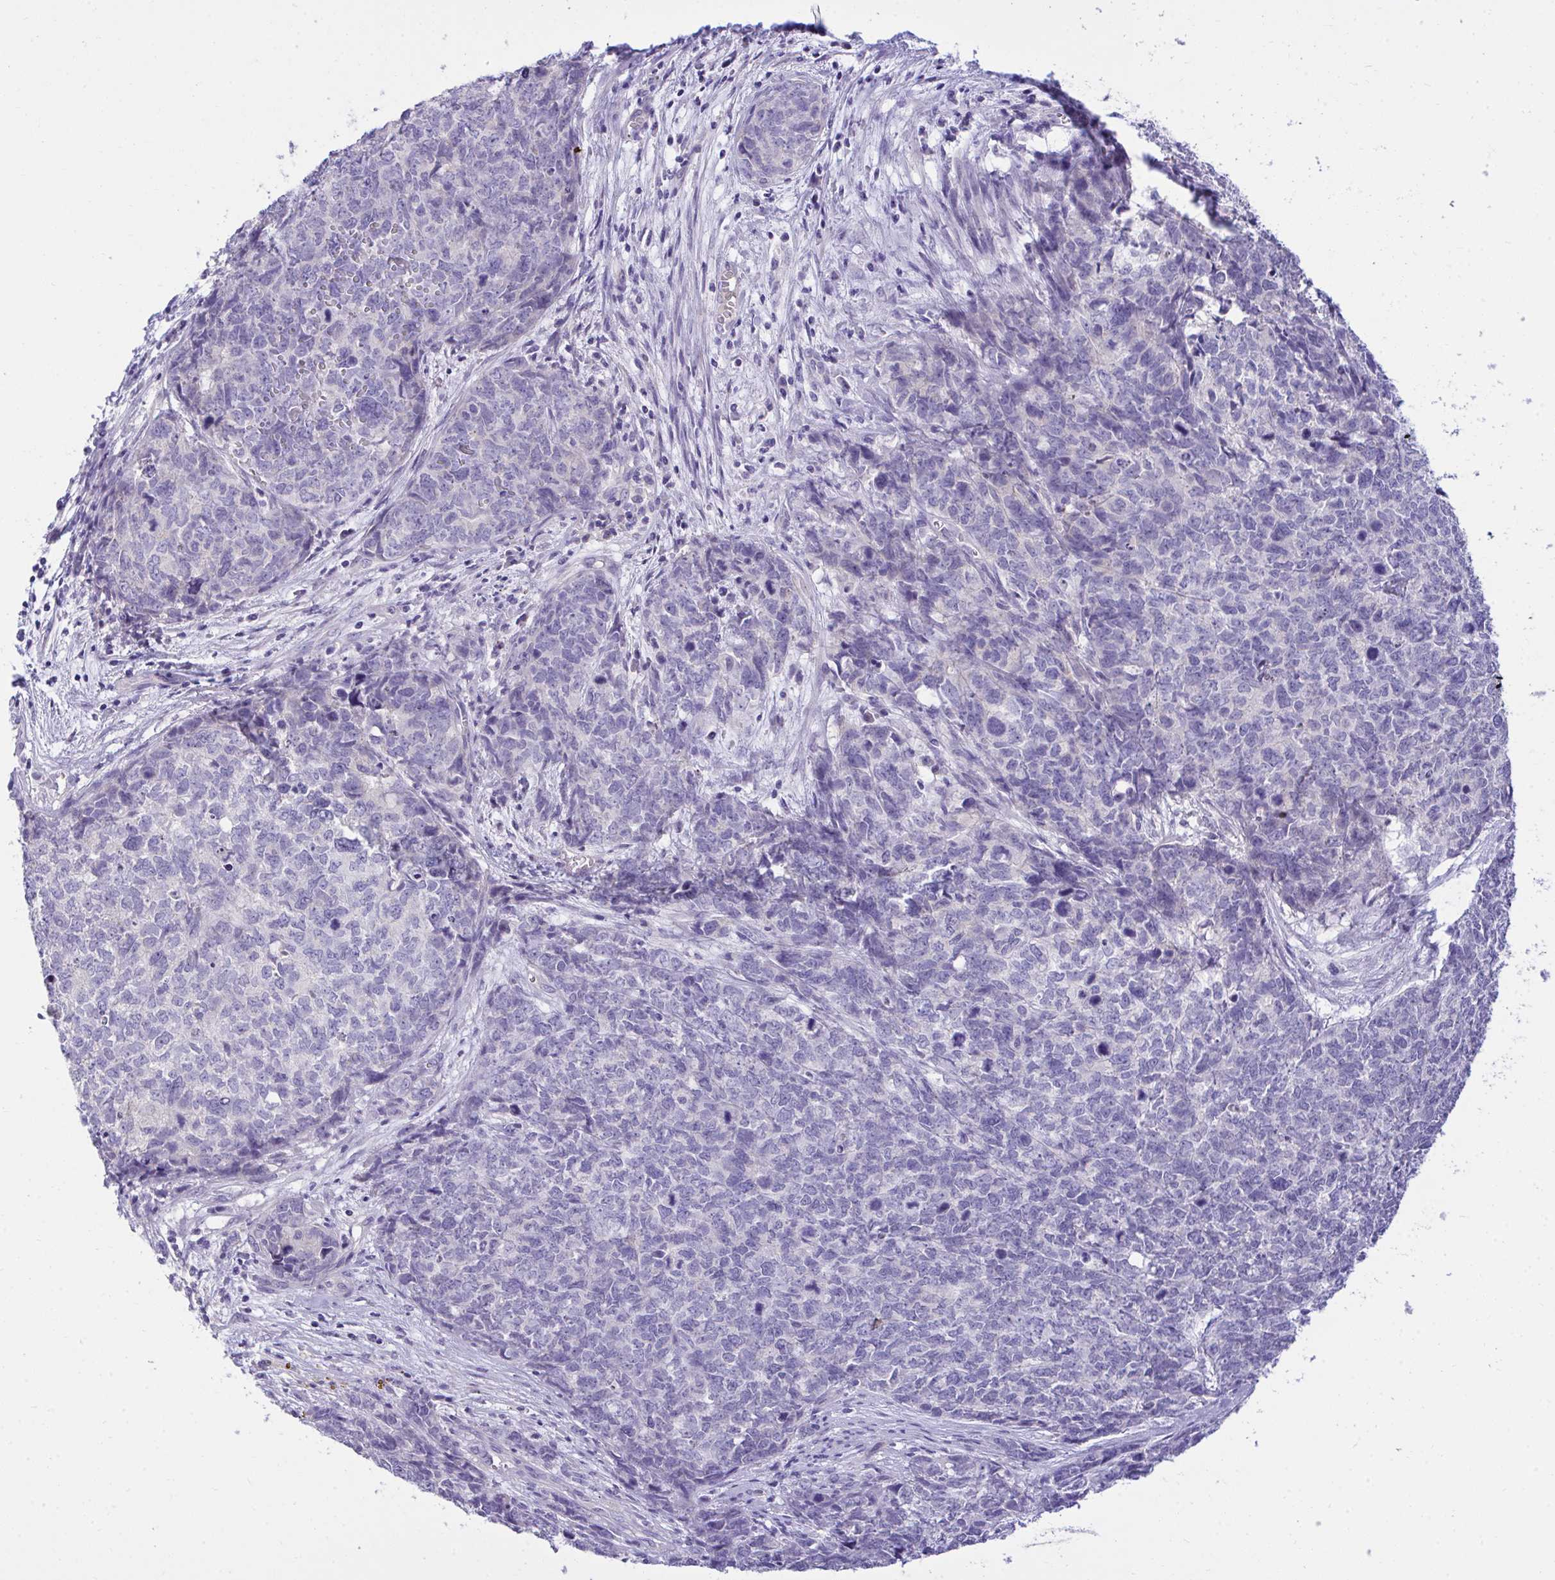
{"staining": {"intensity": "negative", "quantity": "none", "location": "none"}, "tissue": "cervical cancer", "cell_type": "Tumor cells", "image_type": "cancer", "snomed": [{"axis": "morphology", "description": "Adenocarcinoma, NOS"}, {"axis": "topography", "description": "Cervix"}], "caption": "A photomicrograph of human cervical adenocarcinoma is negative for staining in tumor cells.", "gene": "TMCO5A", "patient": {"sex": "female", "age": 63}}